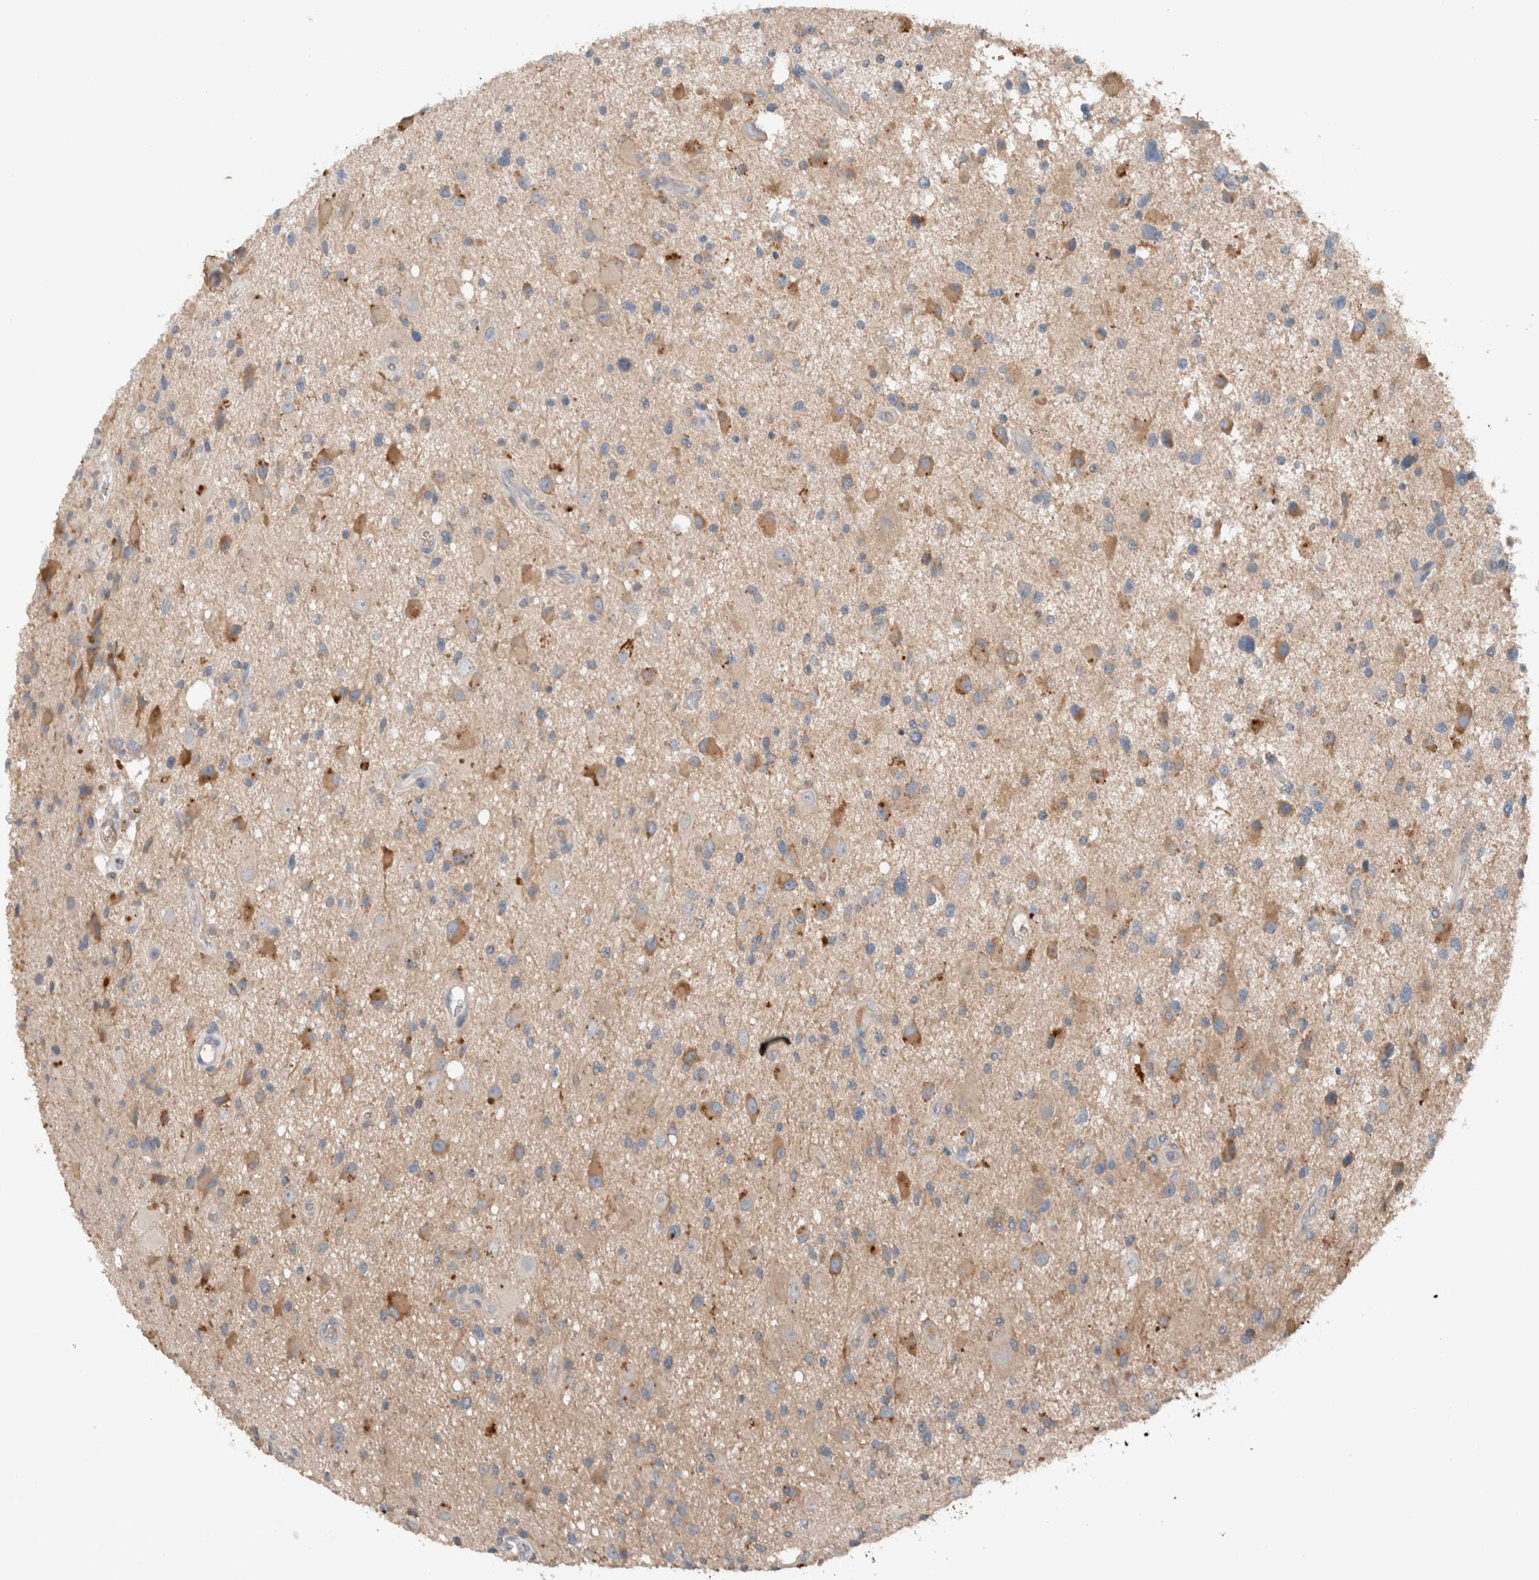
{"staining": {"intensity": "moderate", "quantity": "<25%", "location": "cytoplasmic/membranous"}, "tissue": "glioma", "cell_type": "Tumor cells", "image_type": "cancer", "snomed": [{"axis": "morphology", "description": "Glioma, malignant, High grade"}, {"axis": "topography", "description": "Brain"}], "caption": "Tumor cells exhibit low levels of moderate cytoplasmic/membranous expression in approximately <25% of cells in human glioma.", "gene": "UGCG", "patient": {"sex": "male", "age": 33}}